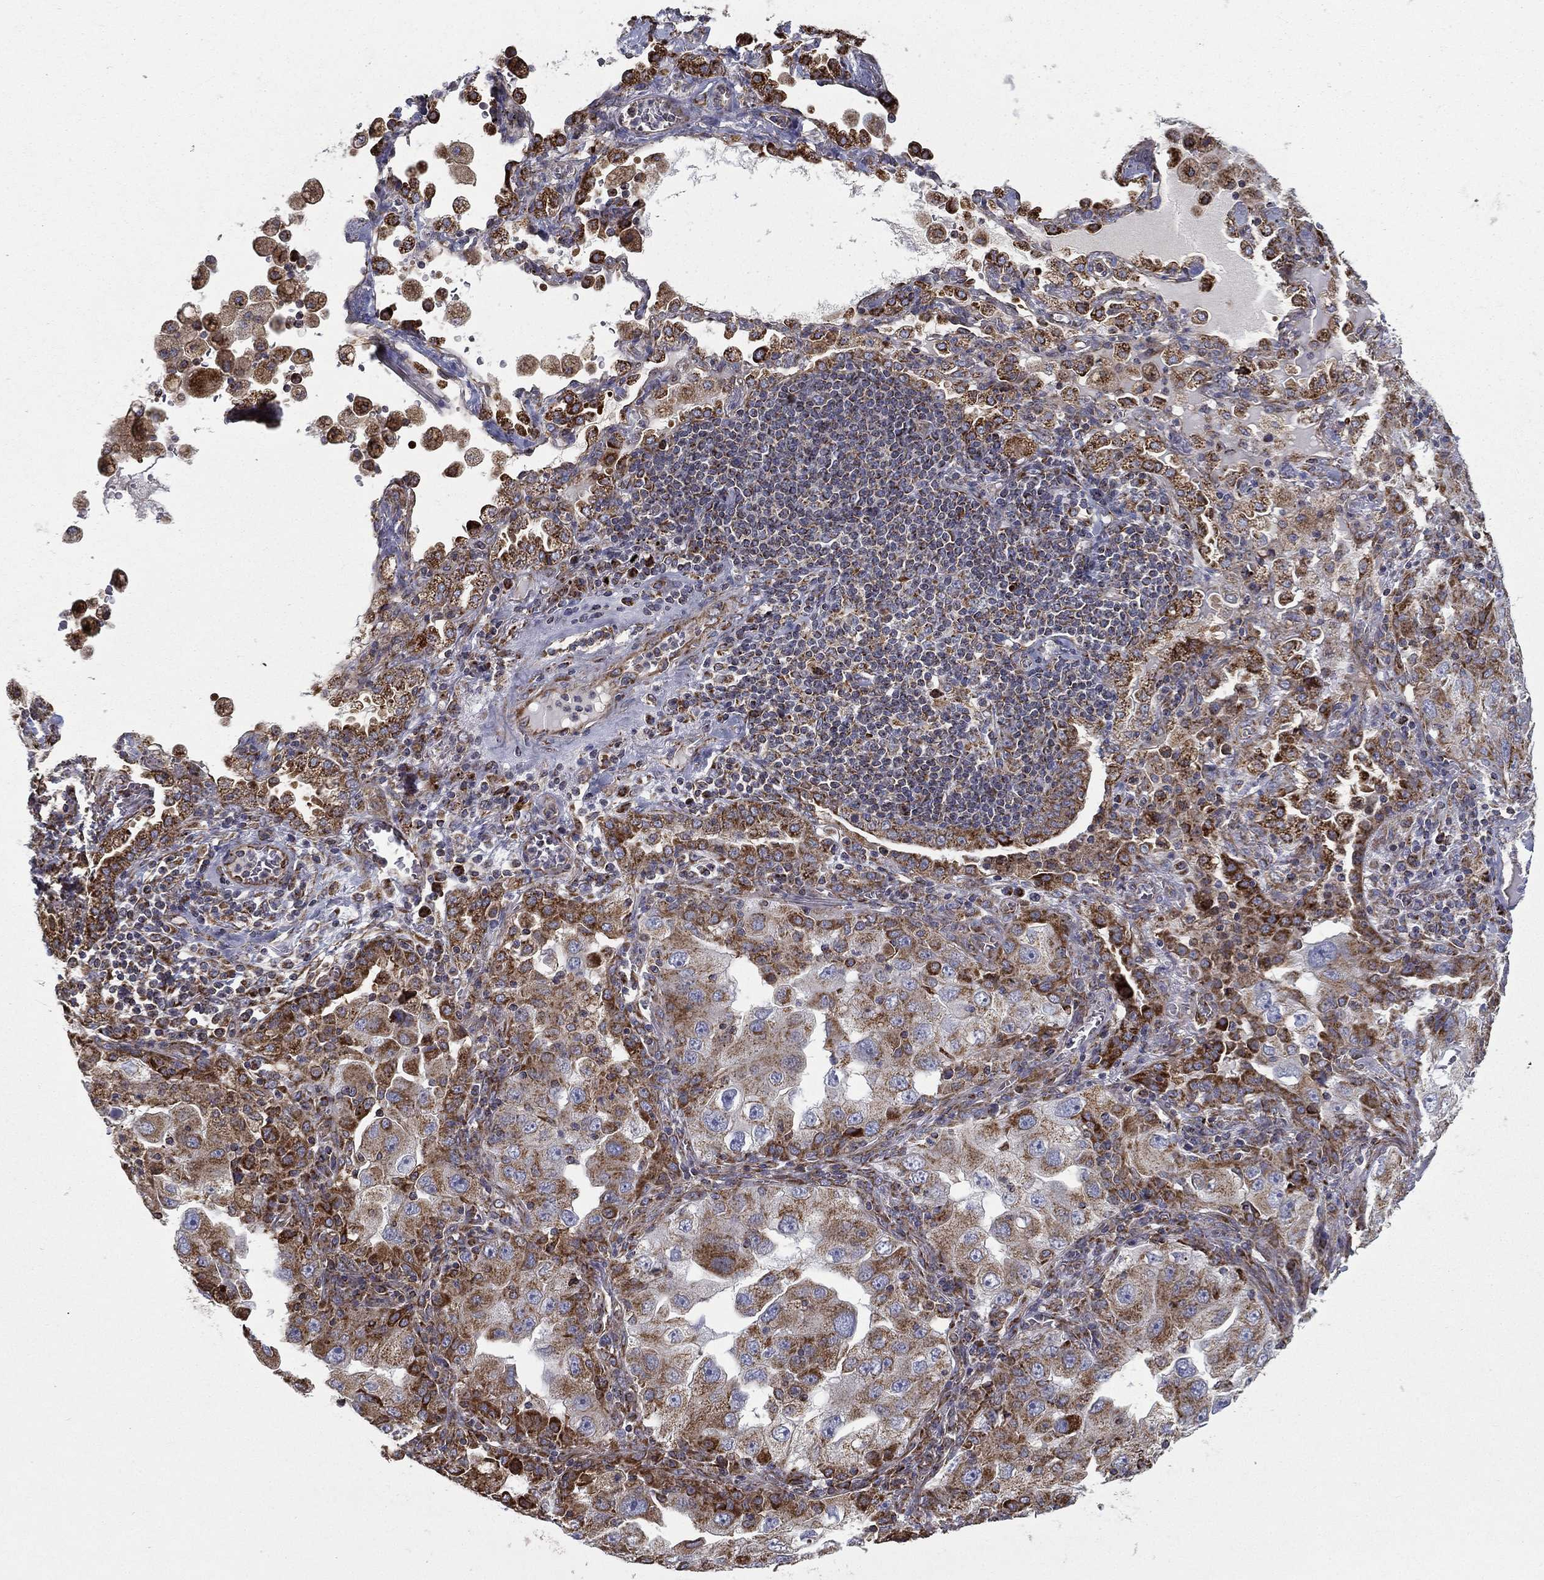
{"staining": {"intensity": "strong", "quantity": ">75%", "location": "cytoplasmic/membranous"}, "tissue": "lung cancer", "cell_type": "Tumor cells", "image_type": "cancer", "snomed": [{"axis": "morphology", "description": "Adenocarcinoma, NOS"}, {"axis": "topography", "description": "Lung"}], "caption": "The immunohistochemical stain highlights strong cytoplasmic/membranous expression in tumor cells of lung cancer (adenocarcinoma) tissue. (IHC, brightfield microscopy, high magnification).", "gene": "MT-CYB", "patient": {"sex": "female", "age": 61}}